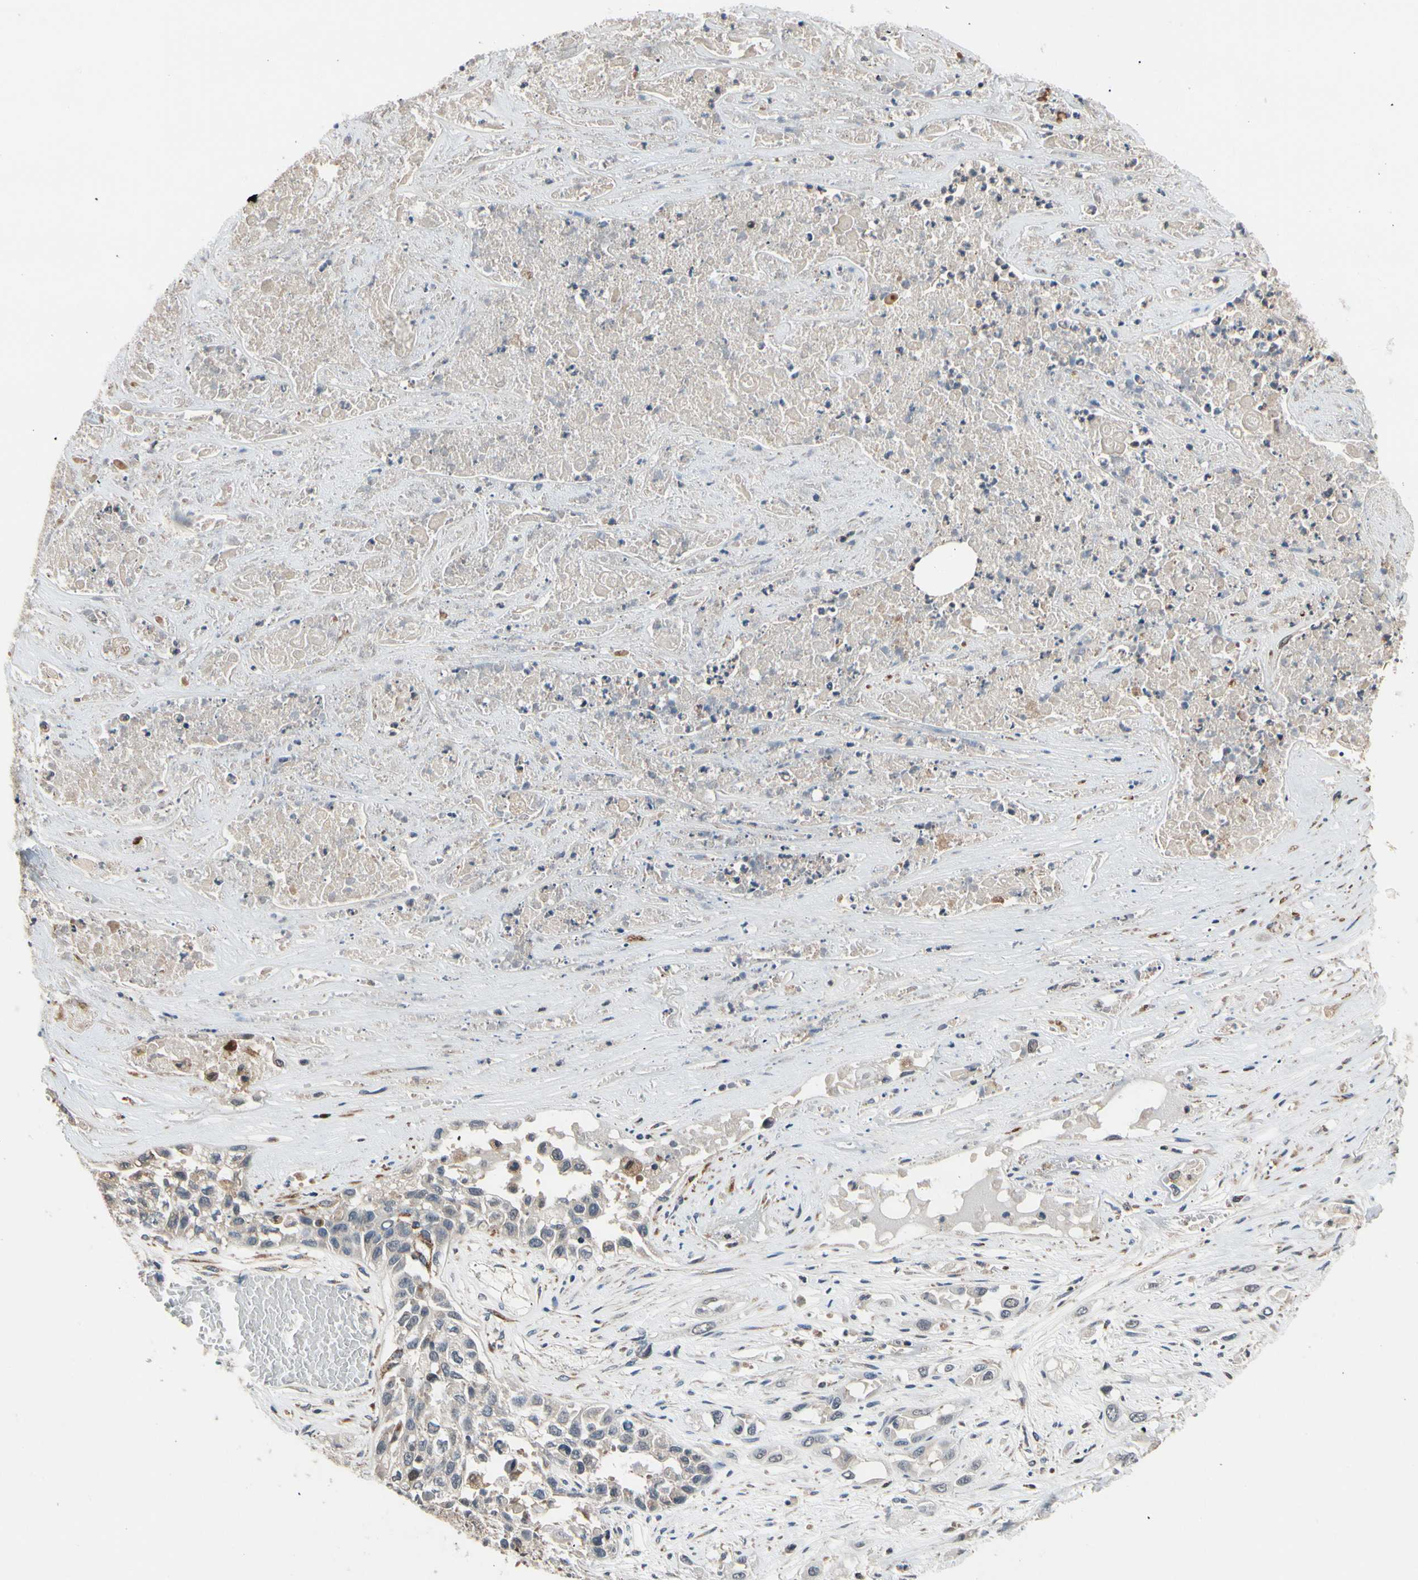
{"staining": {"intensity": "negative", "quantity": "none", "location": "none"}, "tissue": "lung cancer", "cell_type": "Tumor cells", "image_type": "cancer", "snomed": [{"axis": "morphology", "description": "Squamous cell carcinoma, NOS"}, {"axis": "topography", "description": "Lung"}], "caption": "Protein analysis of lung cancer (squamous cell carcinoma) shows no significant staining in tumor cells.", "gene": "TMEM176A", "patient": {"sex": "male", "age": 71}}